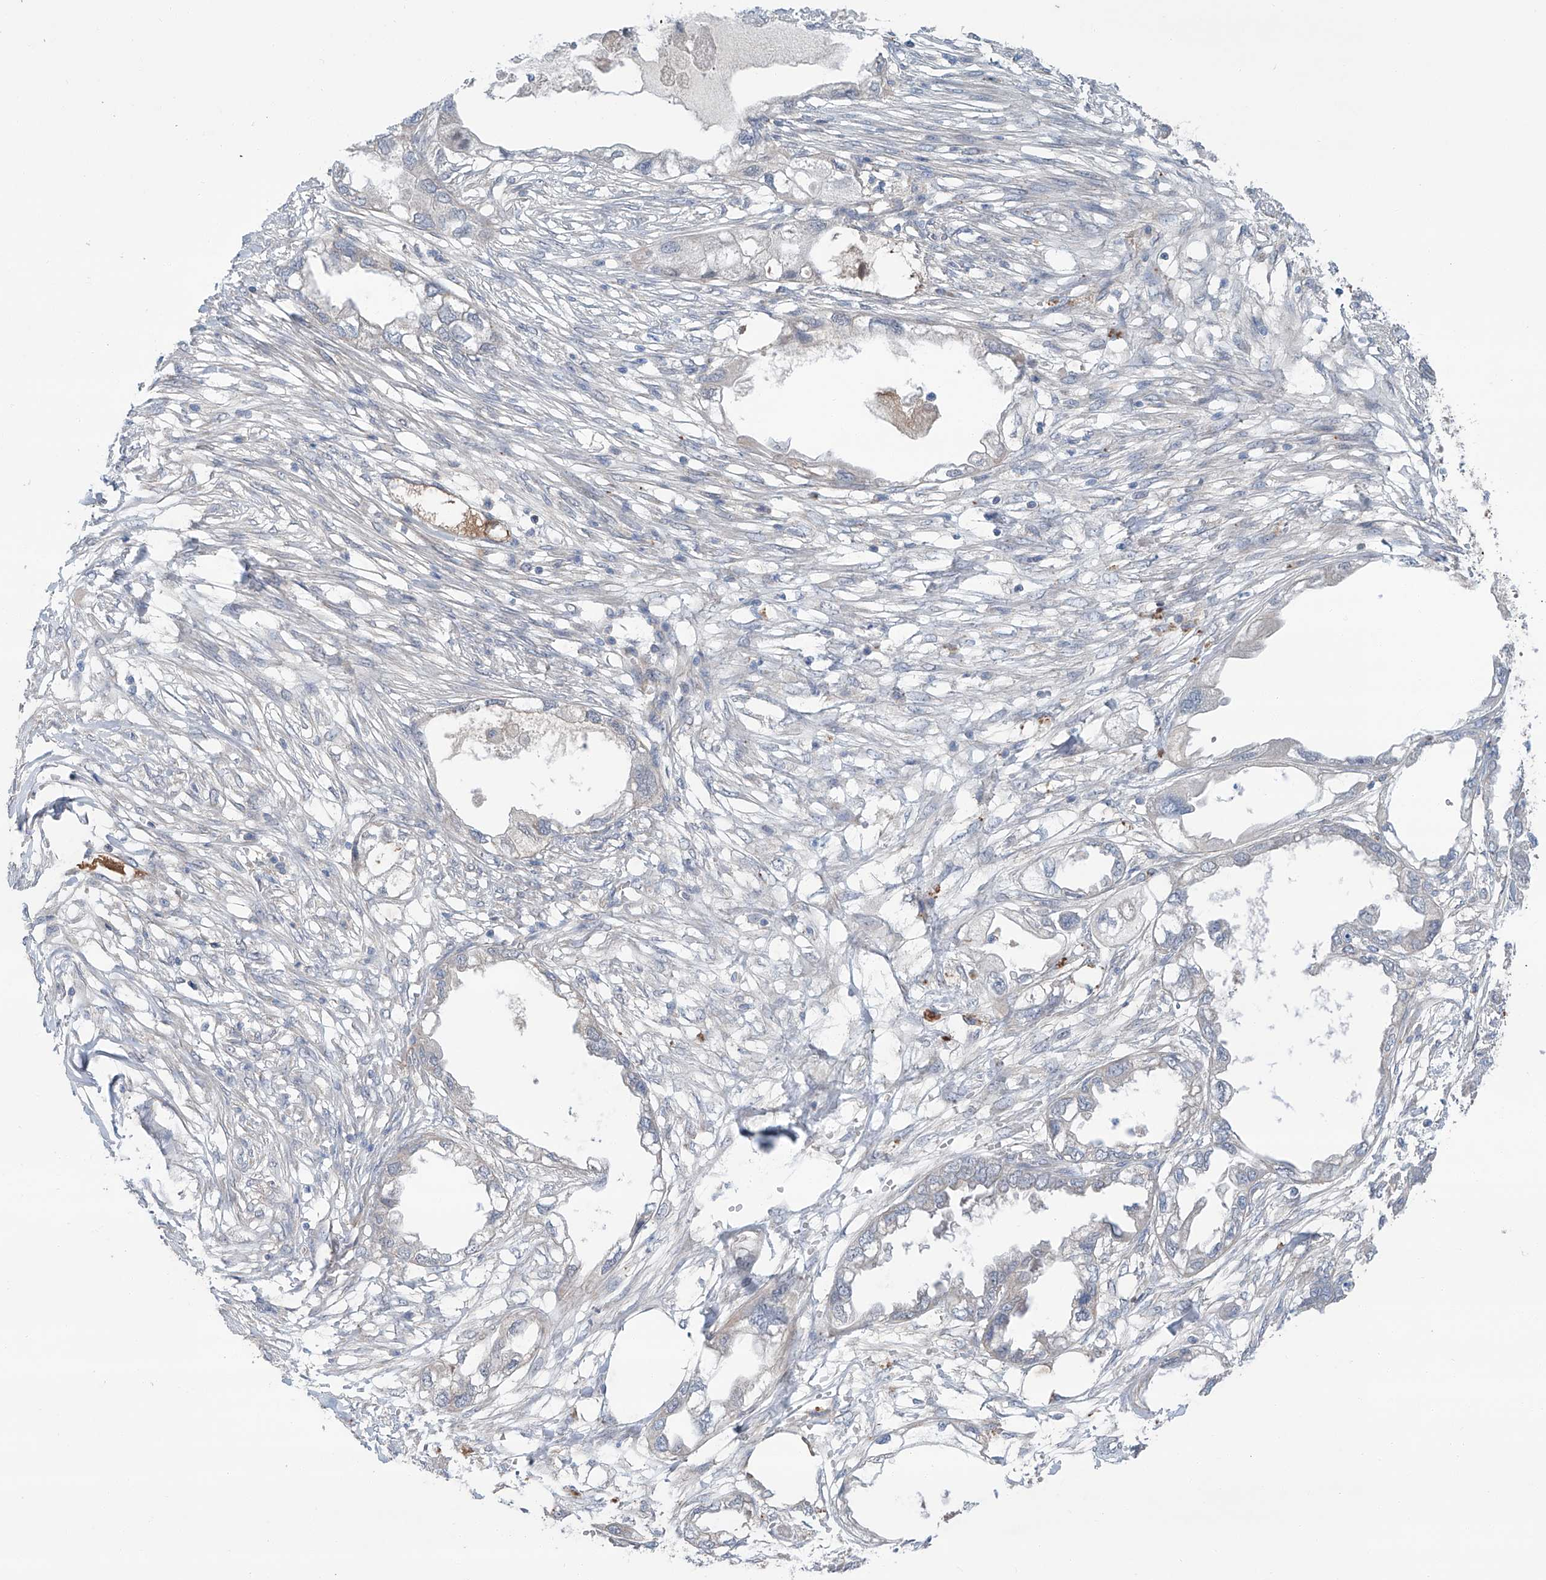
{"staining": {"intensity": "negative", "quantity": "none", "location": "none"}, "tissue": "endometrial cancer", "cell_type": "Tumor cells", "image_type": "cancer", "snomed": [{"axis": "morphology", "description": "Adenocarcinoma, NOS"}, {"axis": "morphology", "description": "Adenocarcinoma, metastatic, NOS"}, {"axis": "topography", "description": "Adipose tissue"}, {"axis": "topography", "description": "Endometrium"}], "caption": "A high-resolution histopathology image shows IHC staining of endometrial cancer (adenocarcinoma), which demonstrates no significant staining in tumor cells.", "gene": "SIX4", "patient": {"sex": "female", "age": 67}}